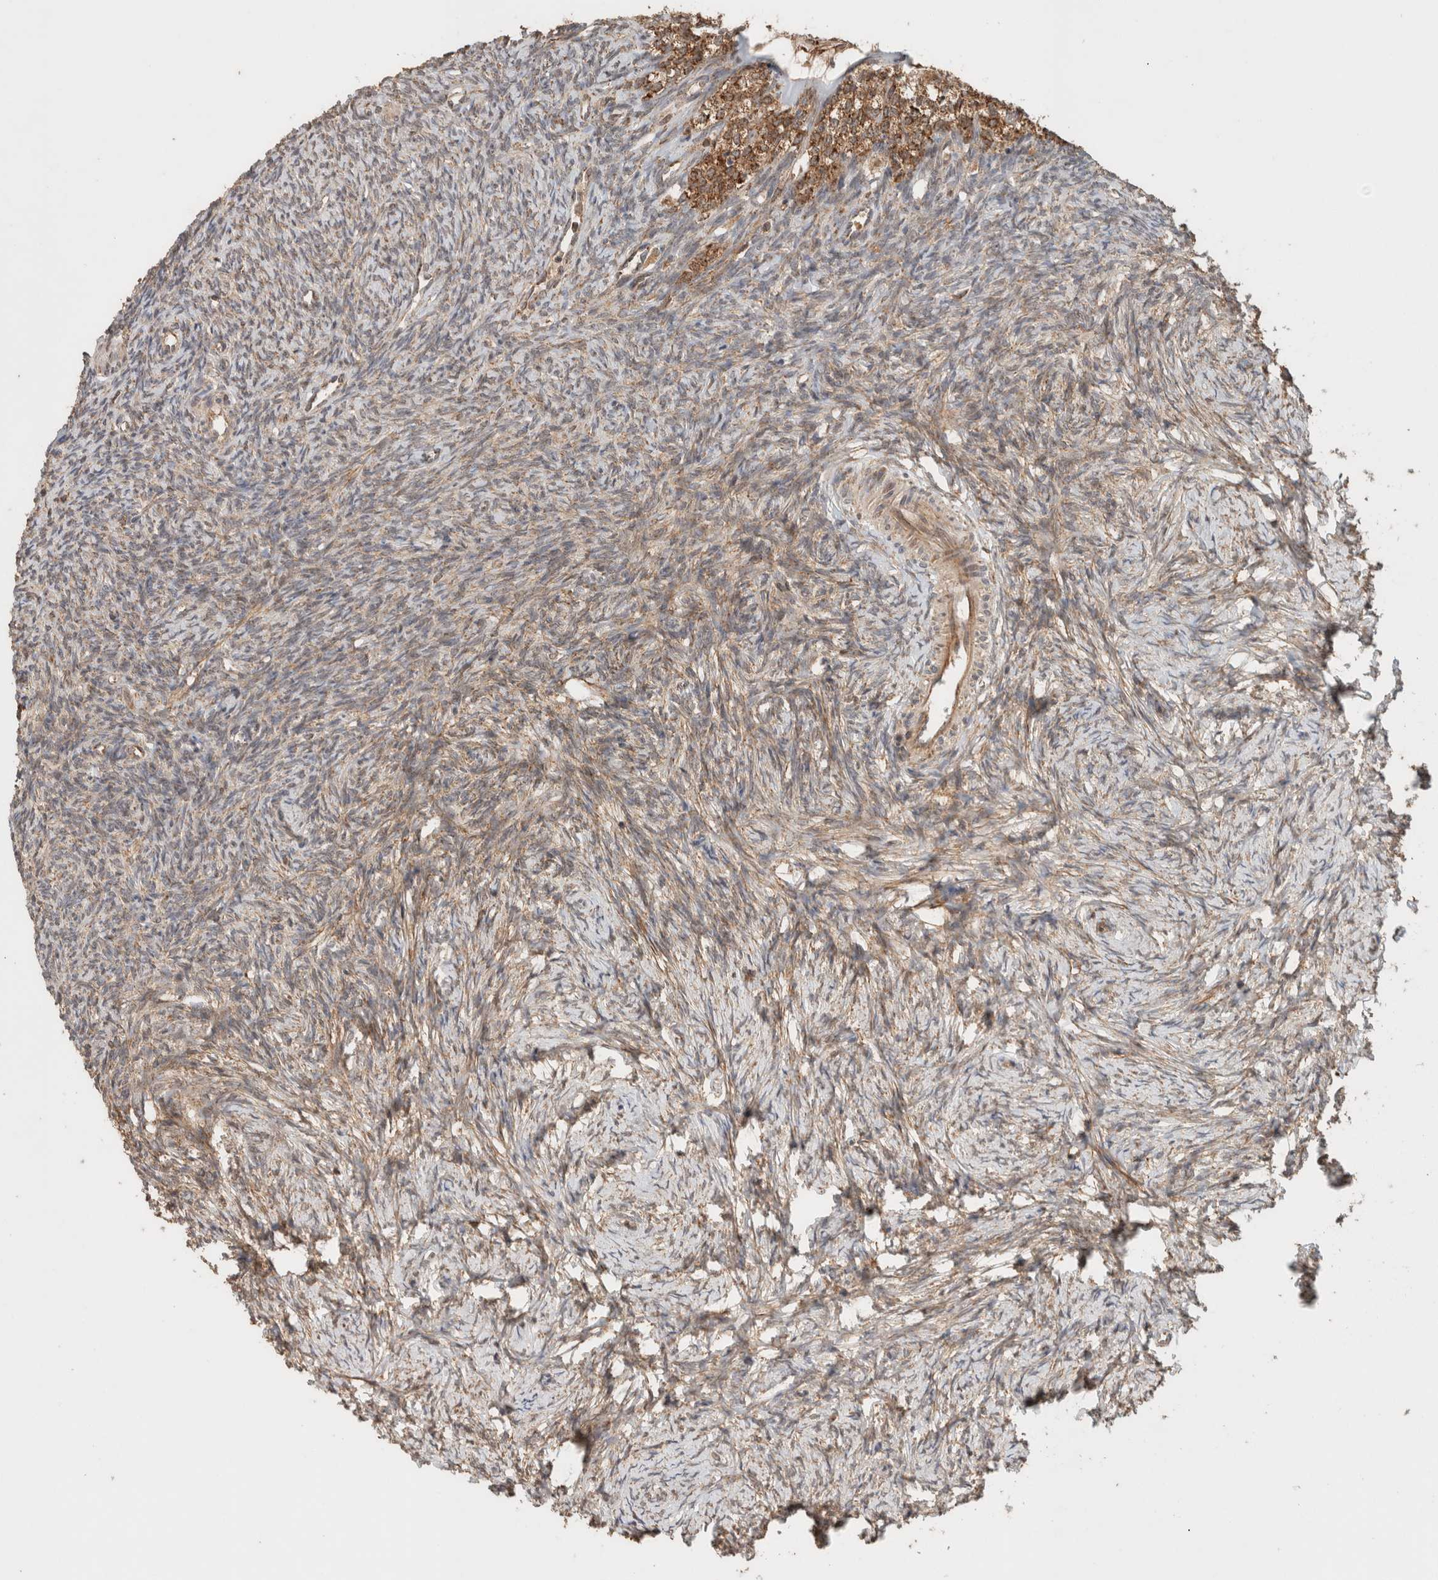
{"staining": {"intensity": "strong", "quantity": ">75%", "location": "cytoplasmic/membranous,nuclear"}, "tissue": "ovary", "cell_type": "Follicle cells", "image_type": "normal", "snomed": [{"axis": "morphology", "description": "Normal tissue, NOS"}, {"axis": "topography", "description": "Ovary"}], "caption": "The immunohistochemical stain shows strong cytoplasmic/membranous,nuclear staining in follicle cells of unremarkable ovary. (DAB (3,3'-diaminobenzidine) IHC, brown staining for protein, blue staining for nuclei).", "gene": "EIF2B3", "patient": {"sex": "female", "age": 34}}